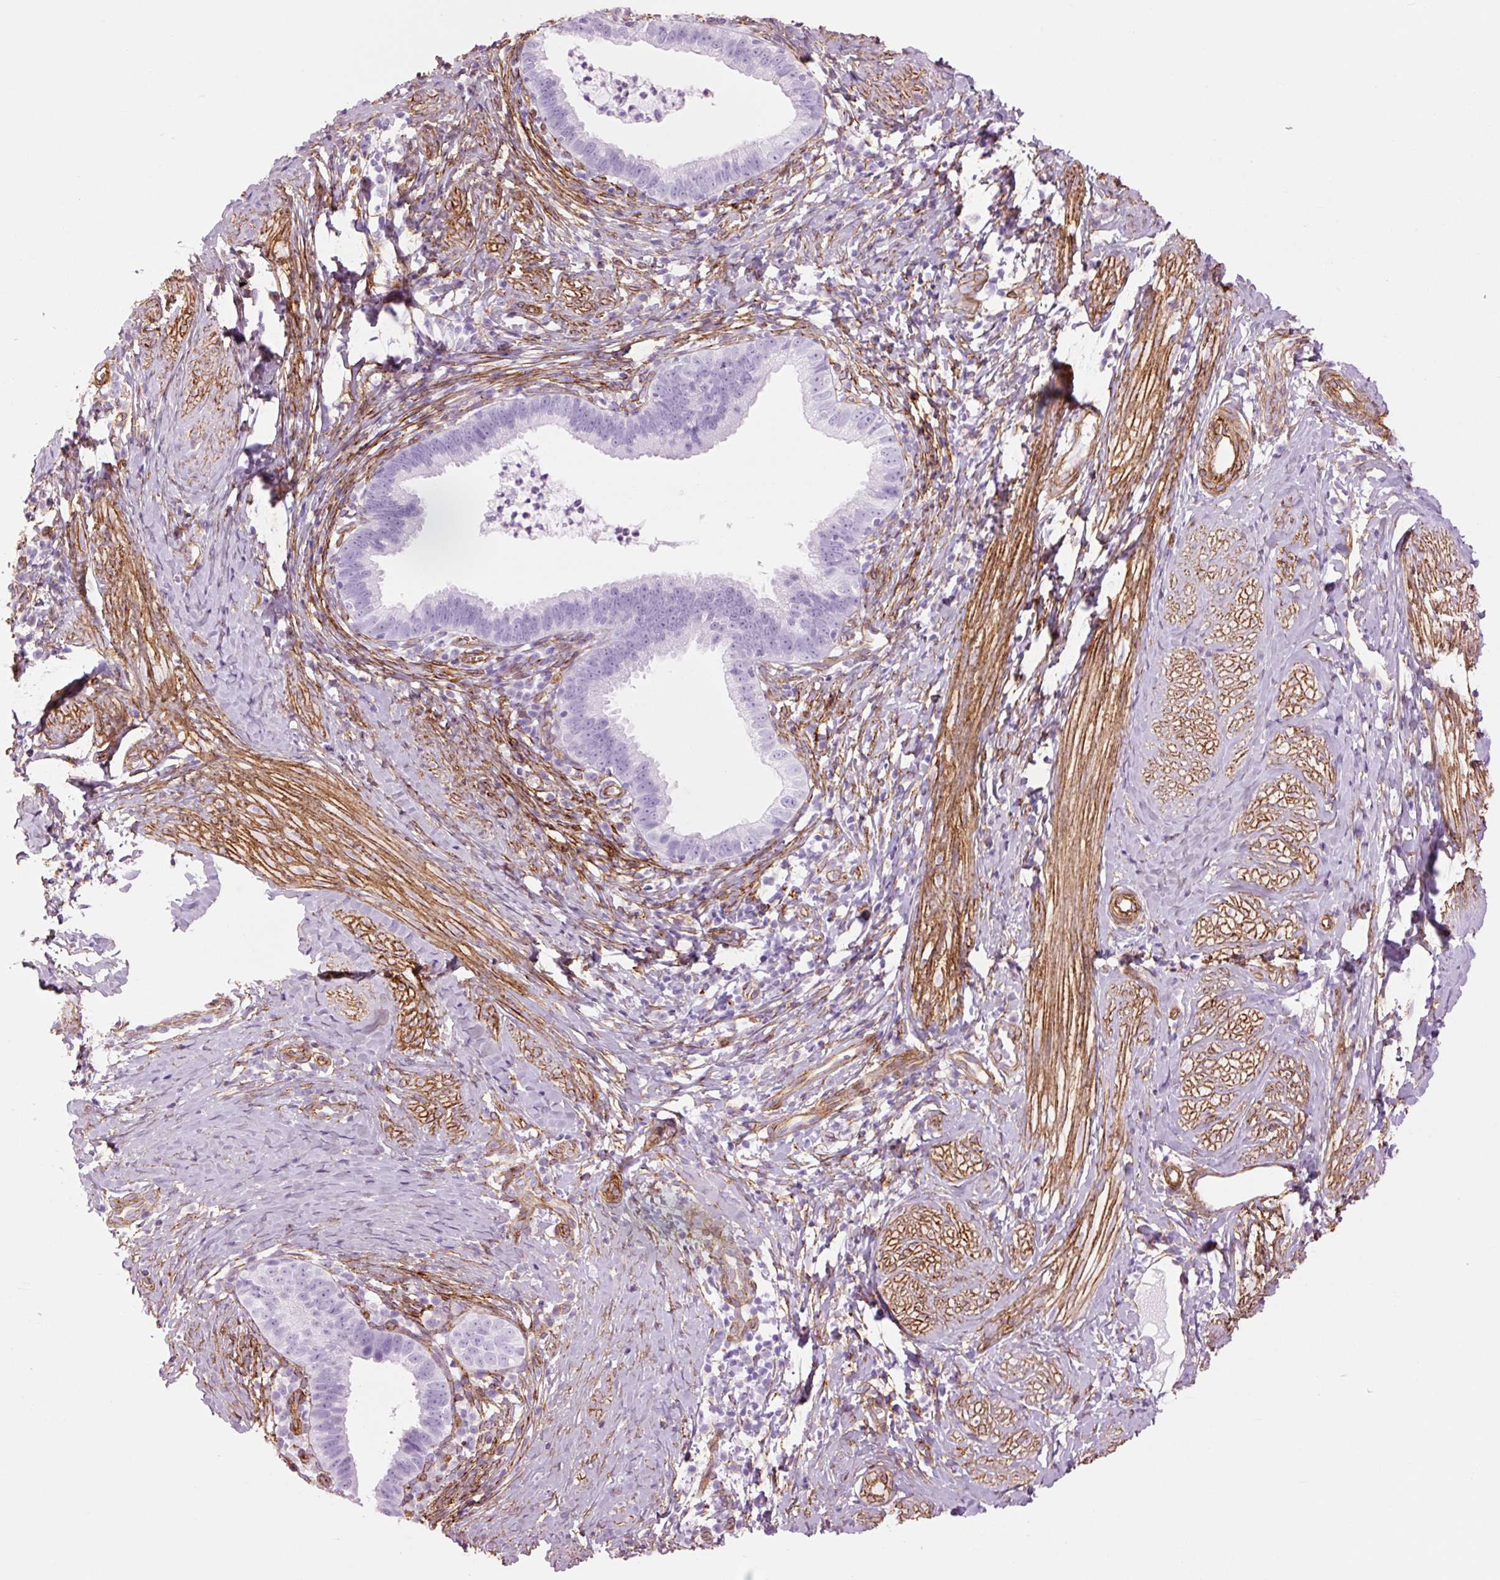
{"staining": {"intensity": "negative", "quantity": "none", "location": "none"}, "tissue": "cervical cancer", "cell_type": "Tumor cells", "image_type": "cancer", "snomed": [{"axis": "morphology", "description": "Adenocarcinoma, NOS"}, {"axis": "topography", "description": "Cervix"}], "caption": "Adenocarcinoma (cervical) was stained to show a protein in brown. There is no significant expression in tumor cells.", "gene": "CAV1", "patient": {"sex": "female", "age": 36}}